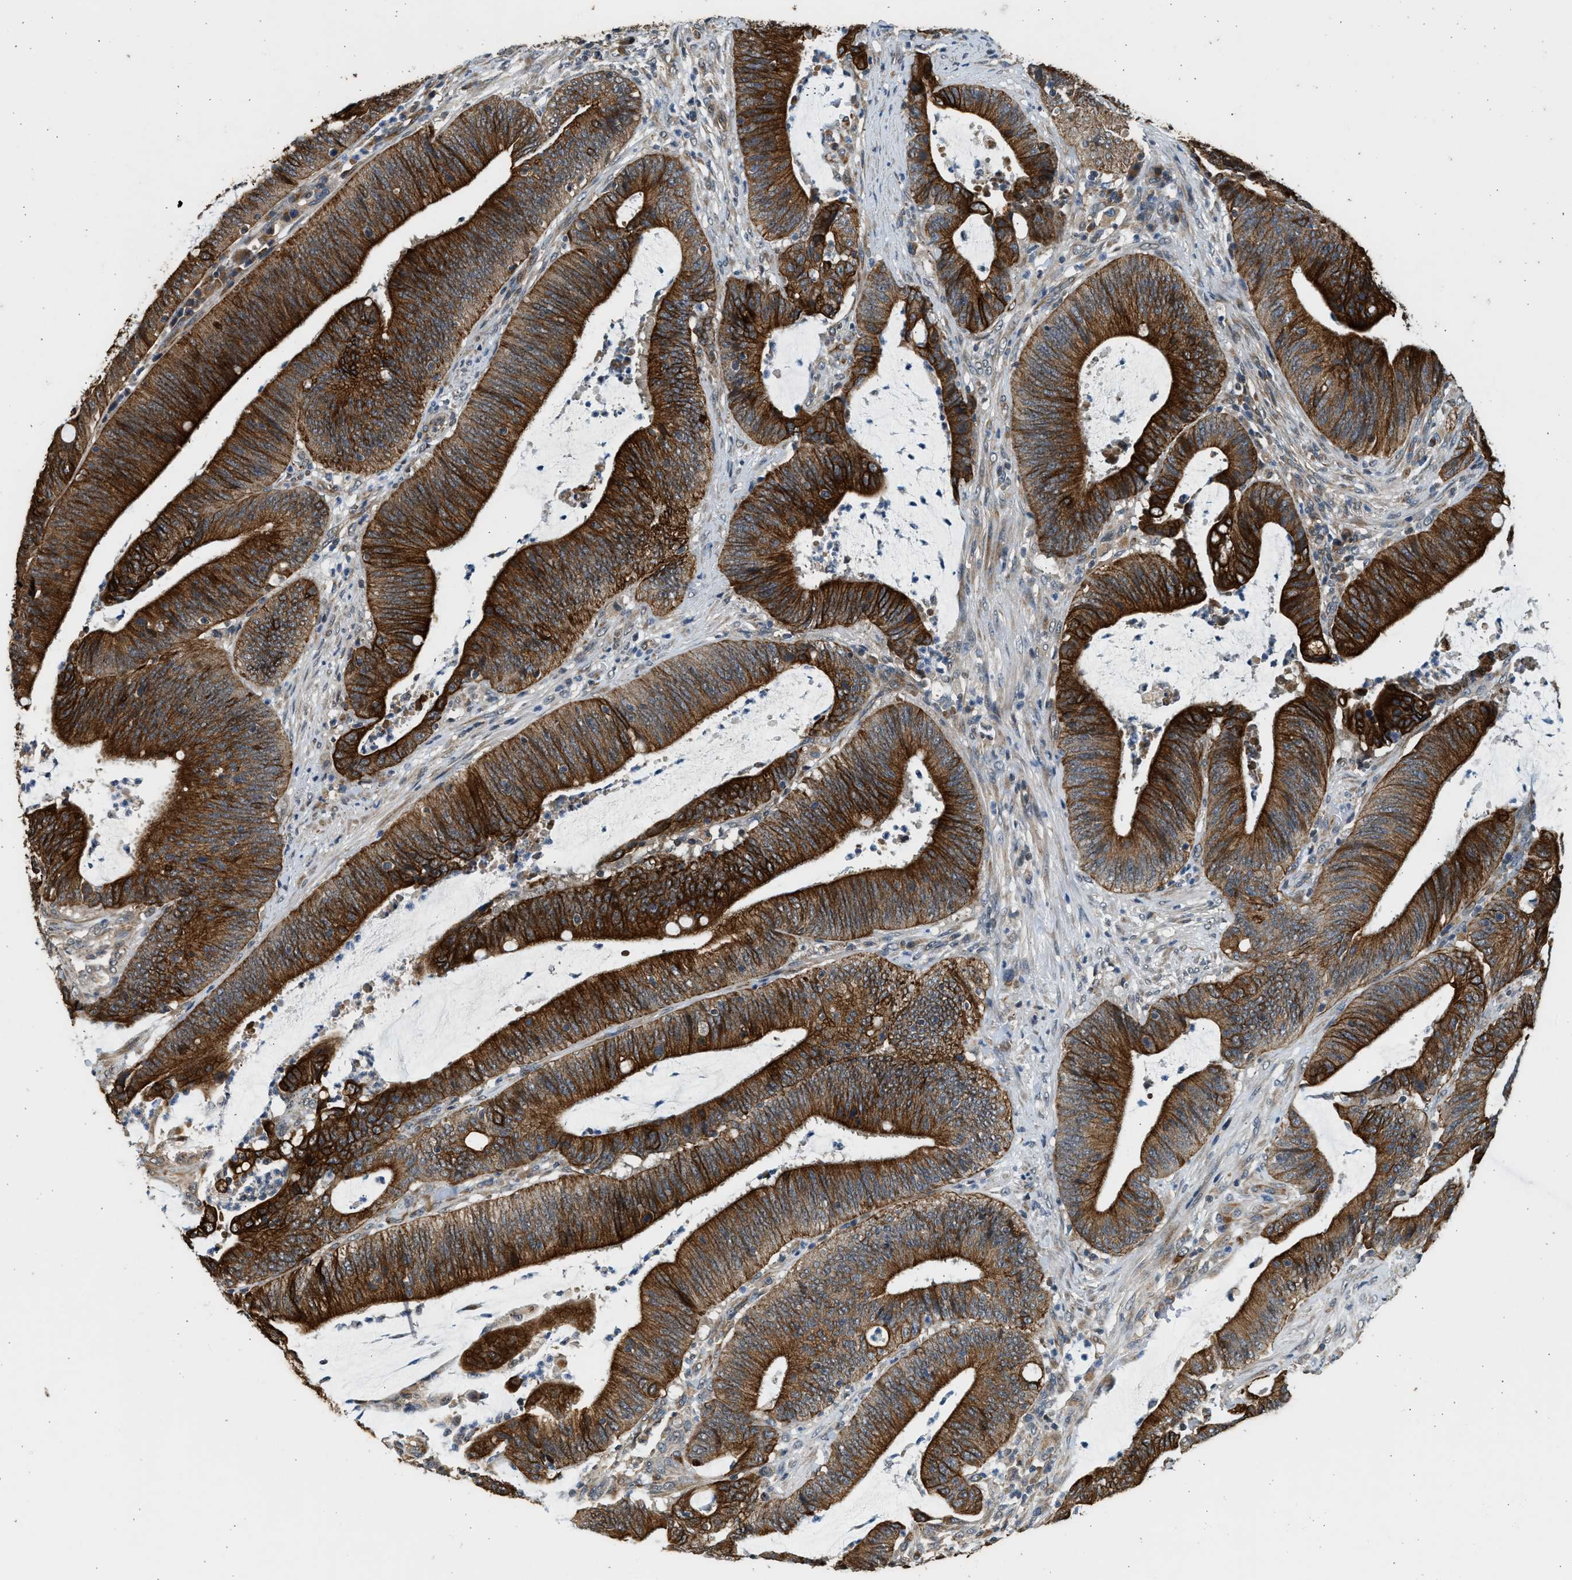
{"staining": {"intensity": "strong", "quantity": ">75%", "location": "cytoplasmic/membranous"}, "tissue": "colorectal cancer", "cell_type": "Tumor cells", "image_type": "cancer", "snomed": [{"axis": "morphology", "description": "Normal tissue, NOS"}, {"axis": "morphology", "description": "Adenocarcinoma, NOS"}, {"axis": "topography", "description": "Rectum"}], "caption": "A histopathology image of colorectal cancer (adenocarcinoma) stained for a protein reveals strong cytoplasmic/membranous brown staining in tumor cells. The protein is shown in brown color, while the nuclei are stained blue.", "gene": "PCLO", "patient": {"sex": "female", "age": 66}}